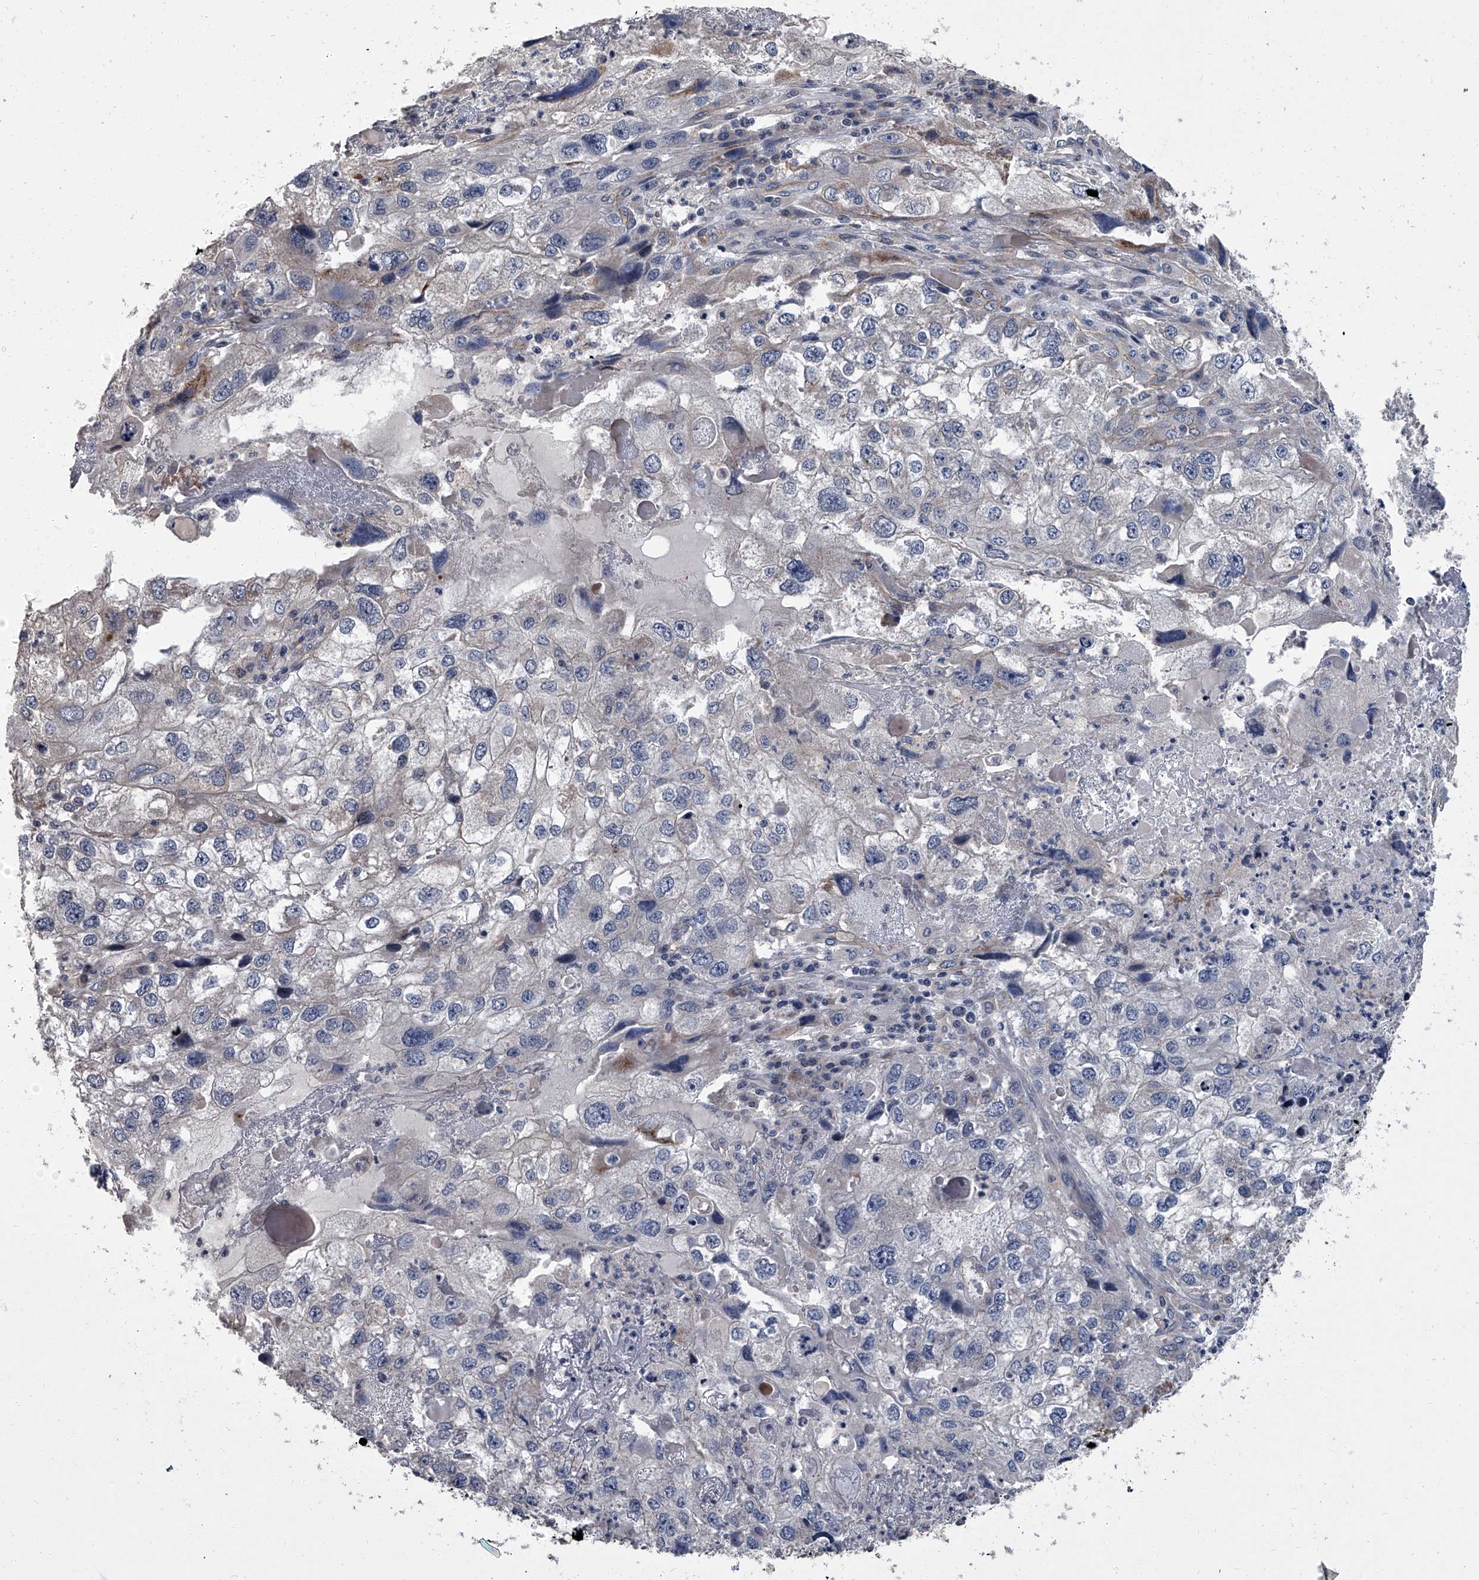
{"staining": {"intensity": "negative", "quantity": "none", "location": "none"}, "tissue": "endometrial cancer", "cell_type": "Tumor cells", "image_type": "cancer", "snomed": [{"axis": "morphology", "description": "Adenocarcinoma, NOS"}, {"axis": "topography", "description": "Endometrium"}], "caption": "High magnification brightfield microscopy of endometrial cancer stained with DAB (brown) and counterstained with hematoxylin (blue): tumor cells show no significant positivity.", "gene": "SIRT4", "patient": {"sex": "female", "age": 49}}